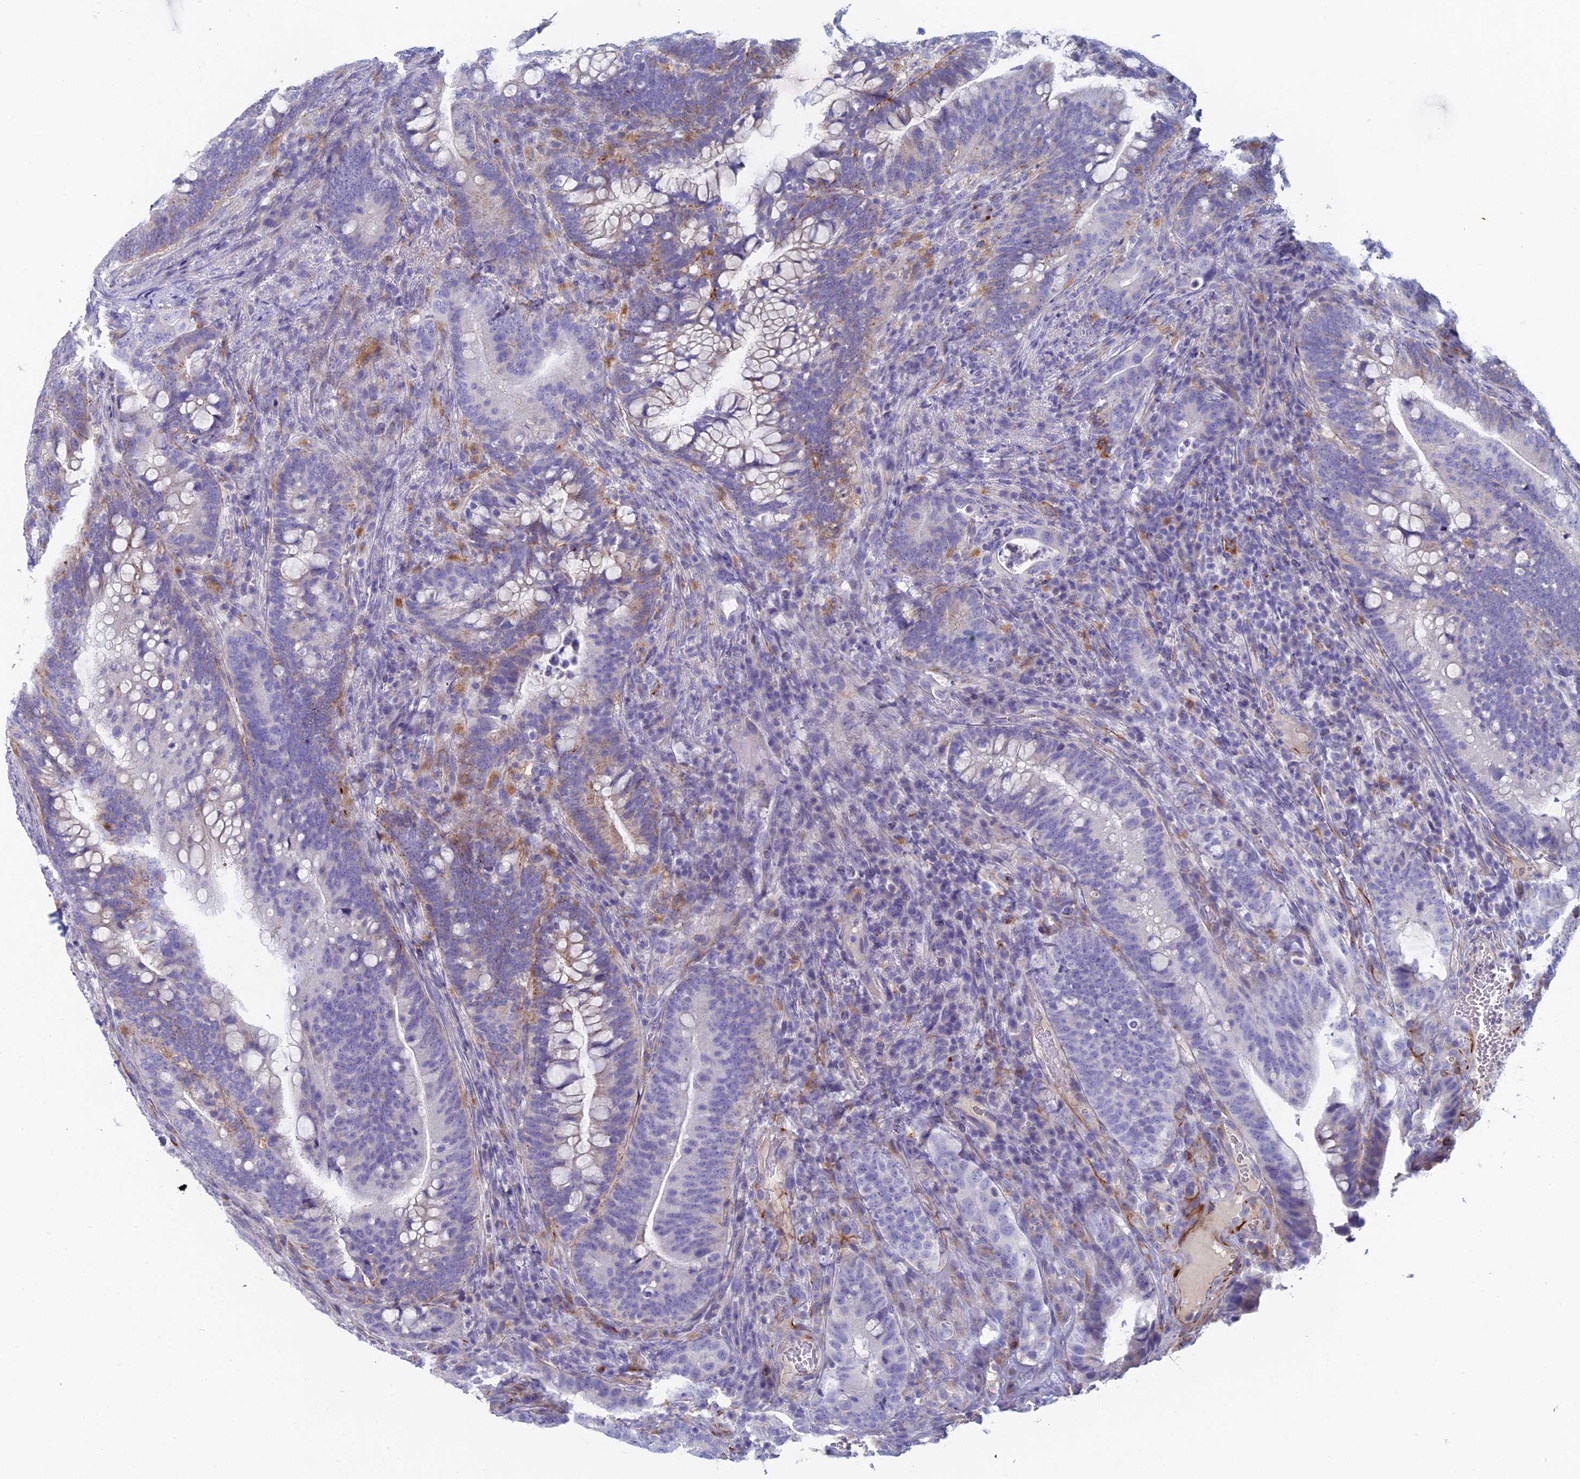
{"staining": {"intensity": "negative", "quantity": "none", "location": "none"}, "tissue": "colorectal cancer", "cell_type": "Tumor cells", "image_type": "cancer", "snomed": [{"axis": "morphology", "description": "Adenocarcinoma, NOS"}, {"axis": "topography", "description": "Colon"}], "caption": "High power microscopy micrograph of an immunohistochemistry (IHC) photomicrograph of colorectal adenocarcinoma, revealing no significant staining in tumor cells. Nuclei are stained in blue.", "gene": "FERD3L", "patient": {"sex": "female", "age": 66}}